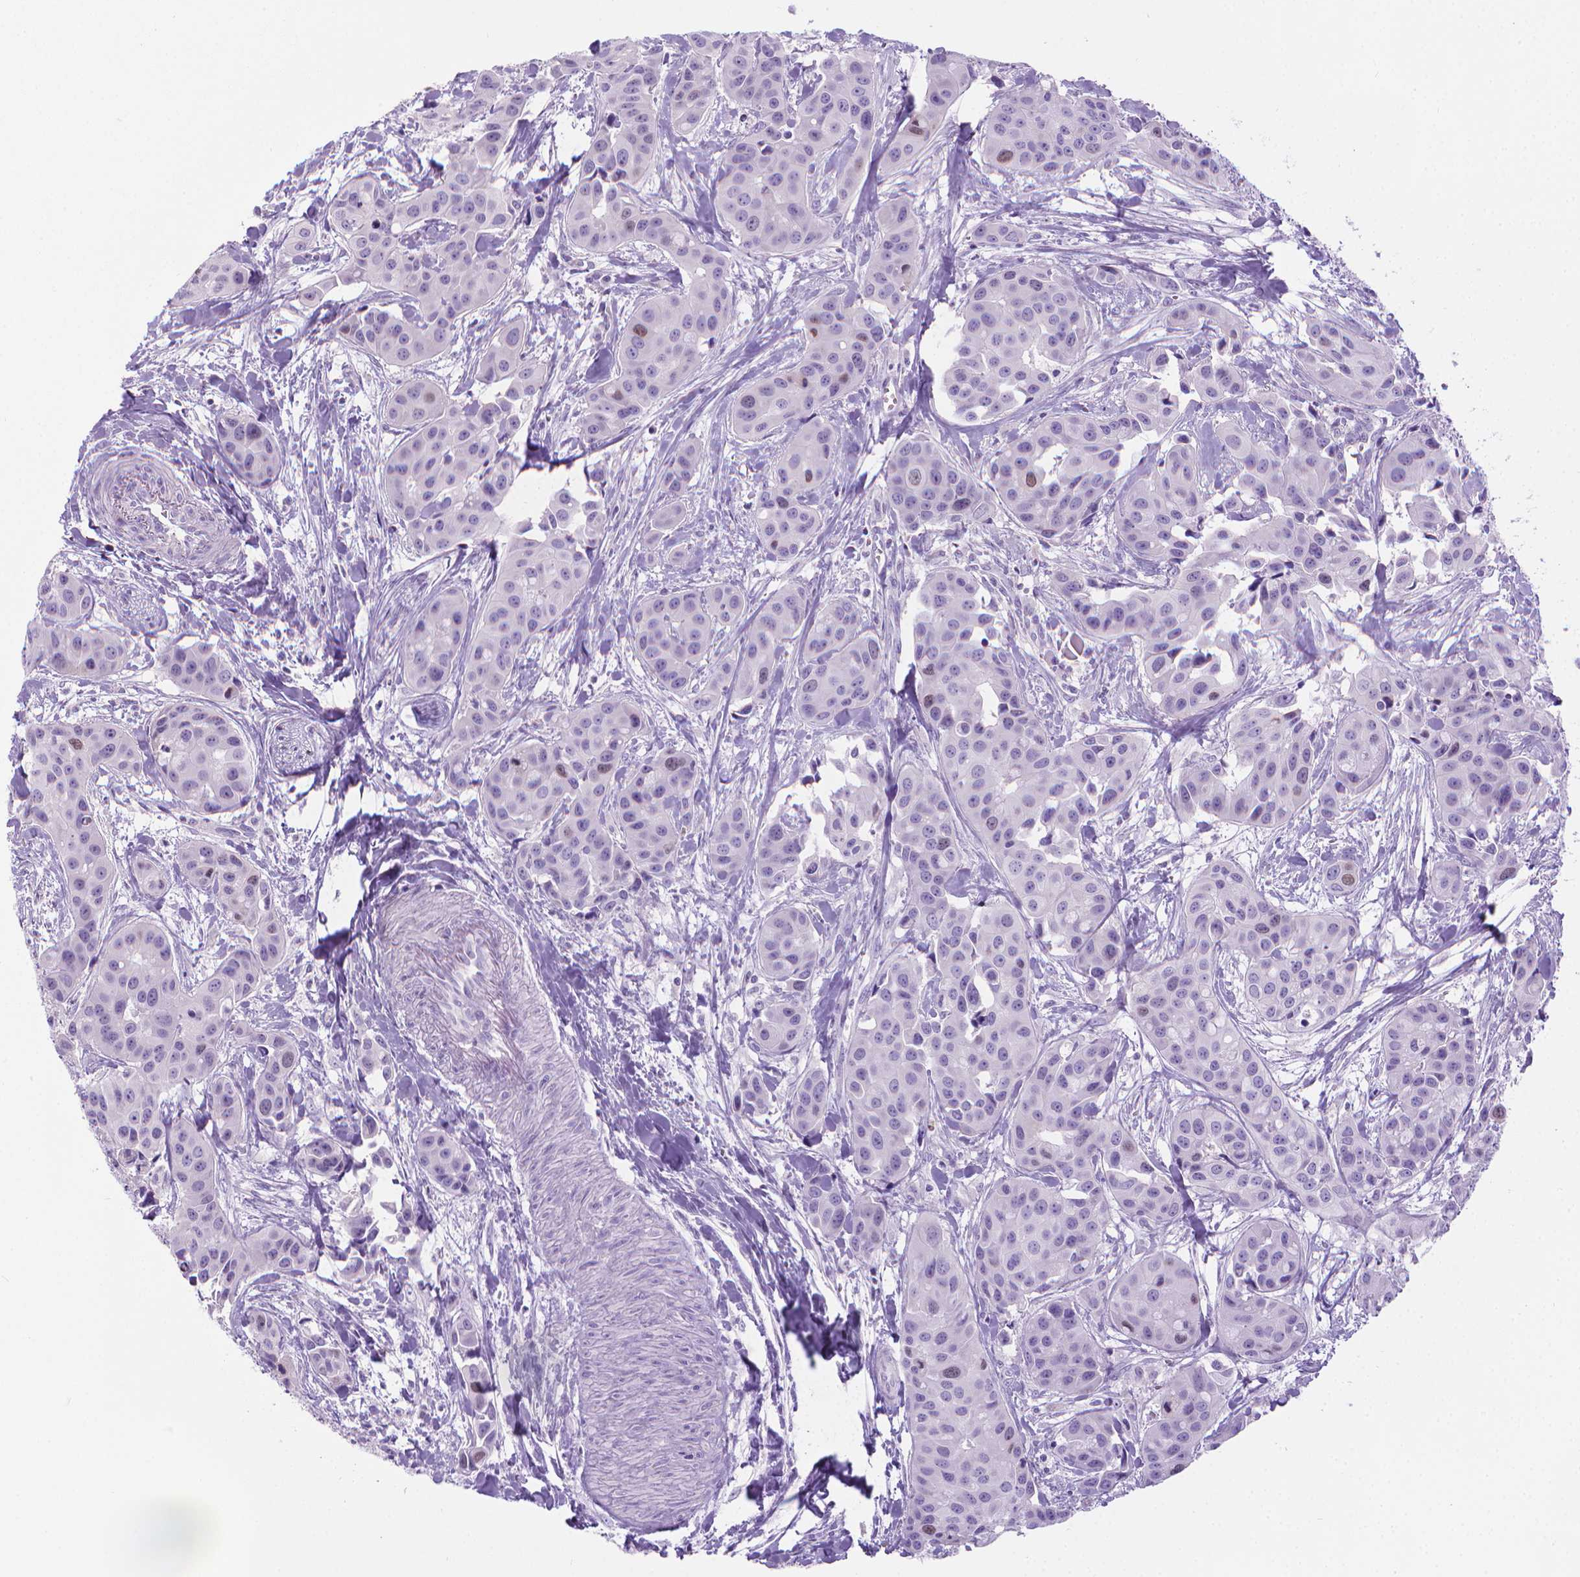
{"staining": {"intensity": "negative", "quantity": "none", "location": "none"}, "tissue": "head and neck cancer", "cell_type": "Tumor cells", "image_type": "cancer", "snomed": [{"axis": "morphology", "description": "Adenocarcinoma, NOS"}, {"axis": "topography", "description": "Head-Neck"}], "caption": "DAB (3,3'-diaminobenzidine) immunohistochemical staining of head and neck adenocarcinoma demonstrates no significant expression in tumor cells.", "gene": "SPAG6", "patient": {"sex": "male", "age": 76}}